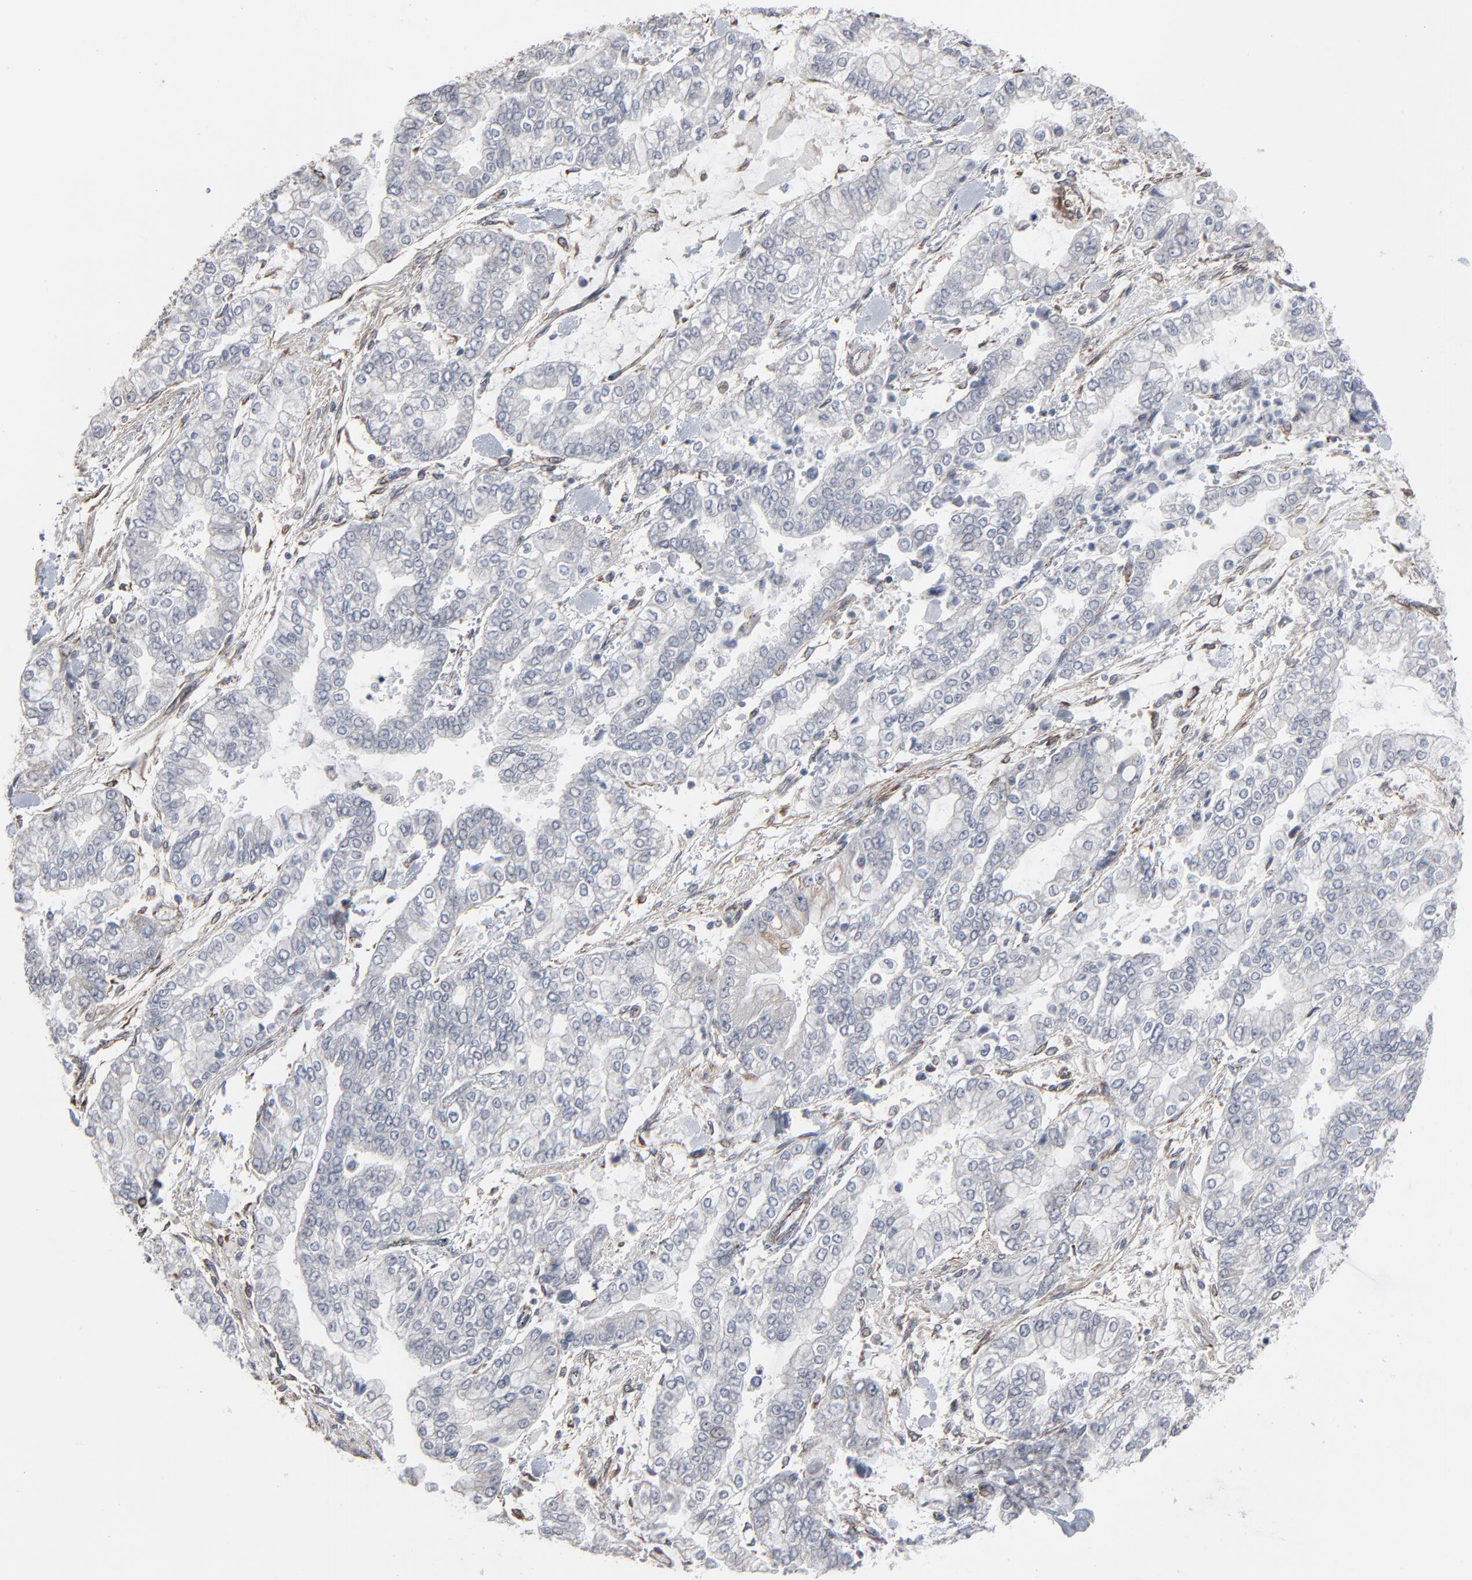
{"staining": {"intensity": "weak", "quantity": "<25%", "location": "cytoplasmic/membranous"}, "tissue": "stomach cancer", "cell_type": "Tumor cells", "image_type": "cancer", "snomed": [{"axis": "morphology", "description": "Normal tissue, NOS"}, {"axis": "morphology", "description": "Adenocarcinoma, NOS"}, {"axis": "topography", "description": "Stomach, upper"}, {"axis": "topography", "description": "Stomach"}], "caption": "Immunohistochemistry (IHC) of human stomach cancer (adenocarcinoma) demonstrates no staining in tumor cells.", "gene": "CTNND1", "patient": {"sex": "male", "age": 76}}